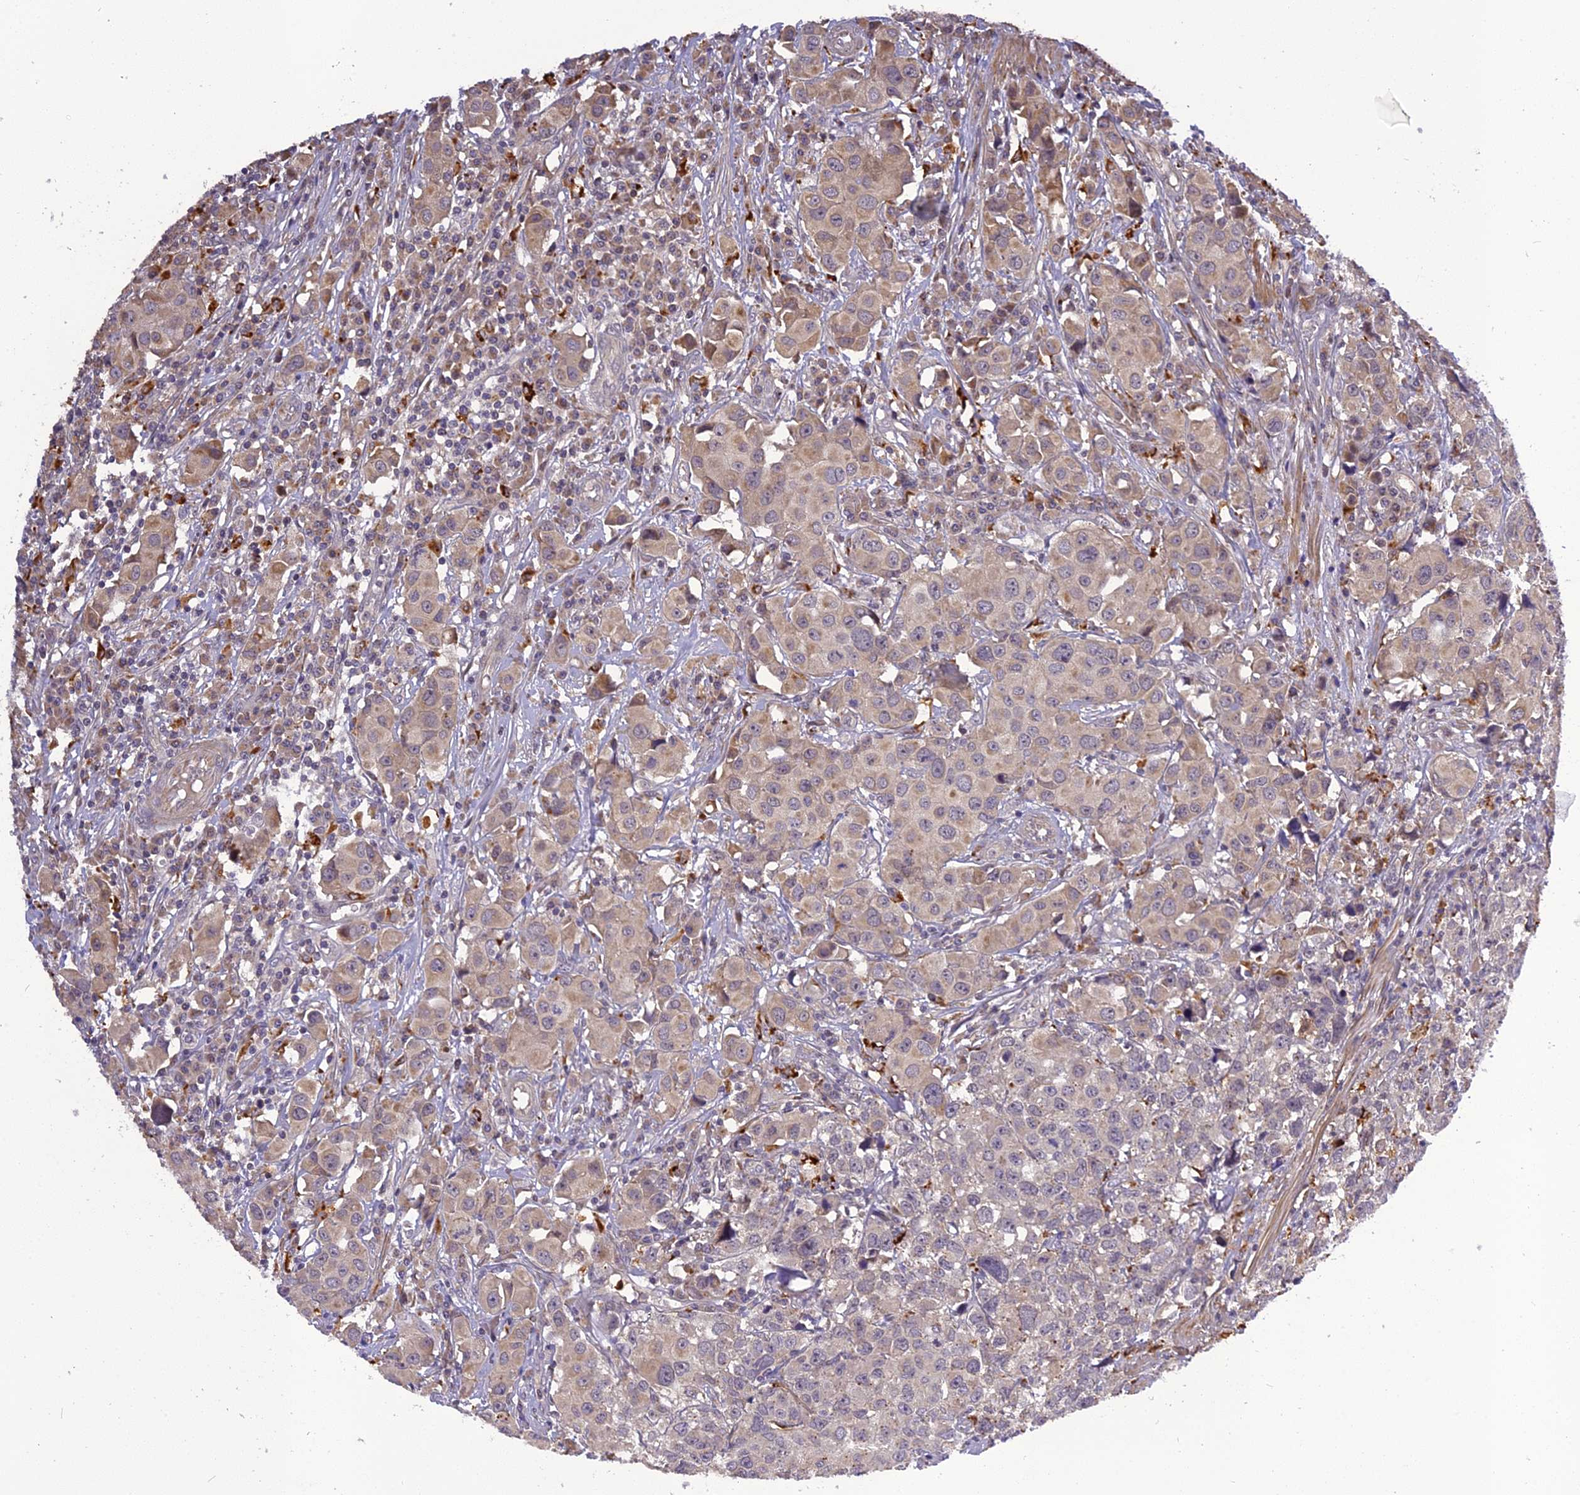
{"staining": {"intensity": "weak", "quantity": "25%-75%", "location": "cytoplasmic/membranous"}, "tissue": "urothelial cancer", "cell_type": "Tumor cells", "image_type": "cancer", "snomed": [{"axis": "morphology", "description": "Urothelial carcinoma, High grade"}, {"axis": "topography", "description": "Urinary bladder"}], "caption": "Immunohistochemistry (DAB (3,3'-diaminobenzidine)) staining of human high-grade urothelial carcinoma demonstrates weak cytoplasmic/membranous protein staining in about 25%-75% of tumor cells.", "gene": "FNIP2", "patient": {"sex": "female", "age": 75}}